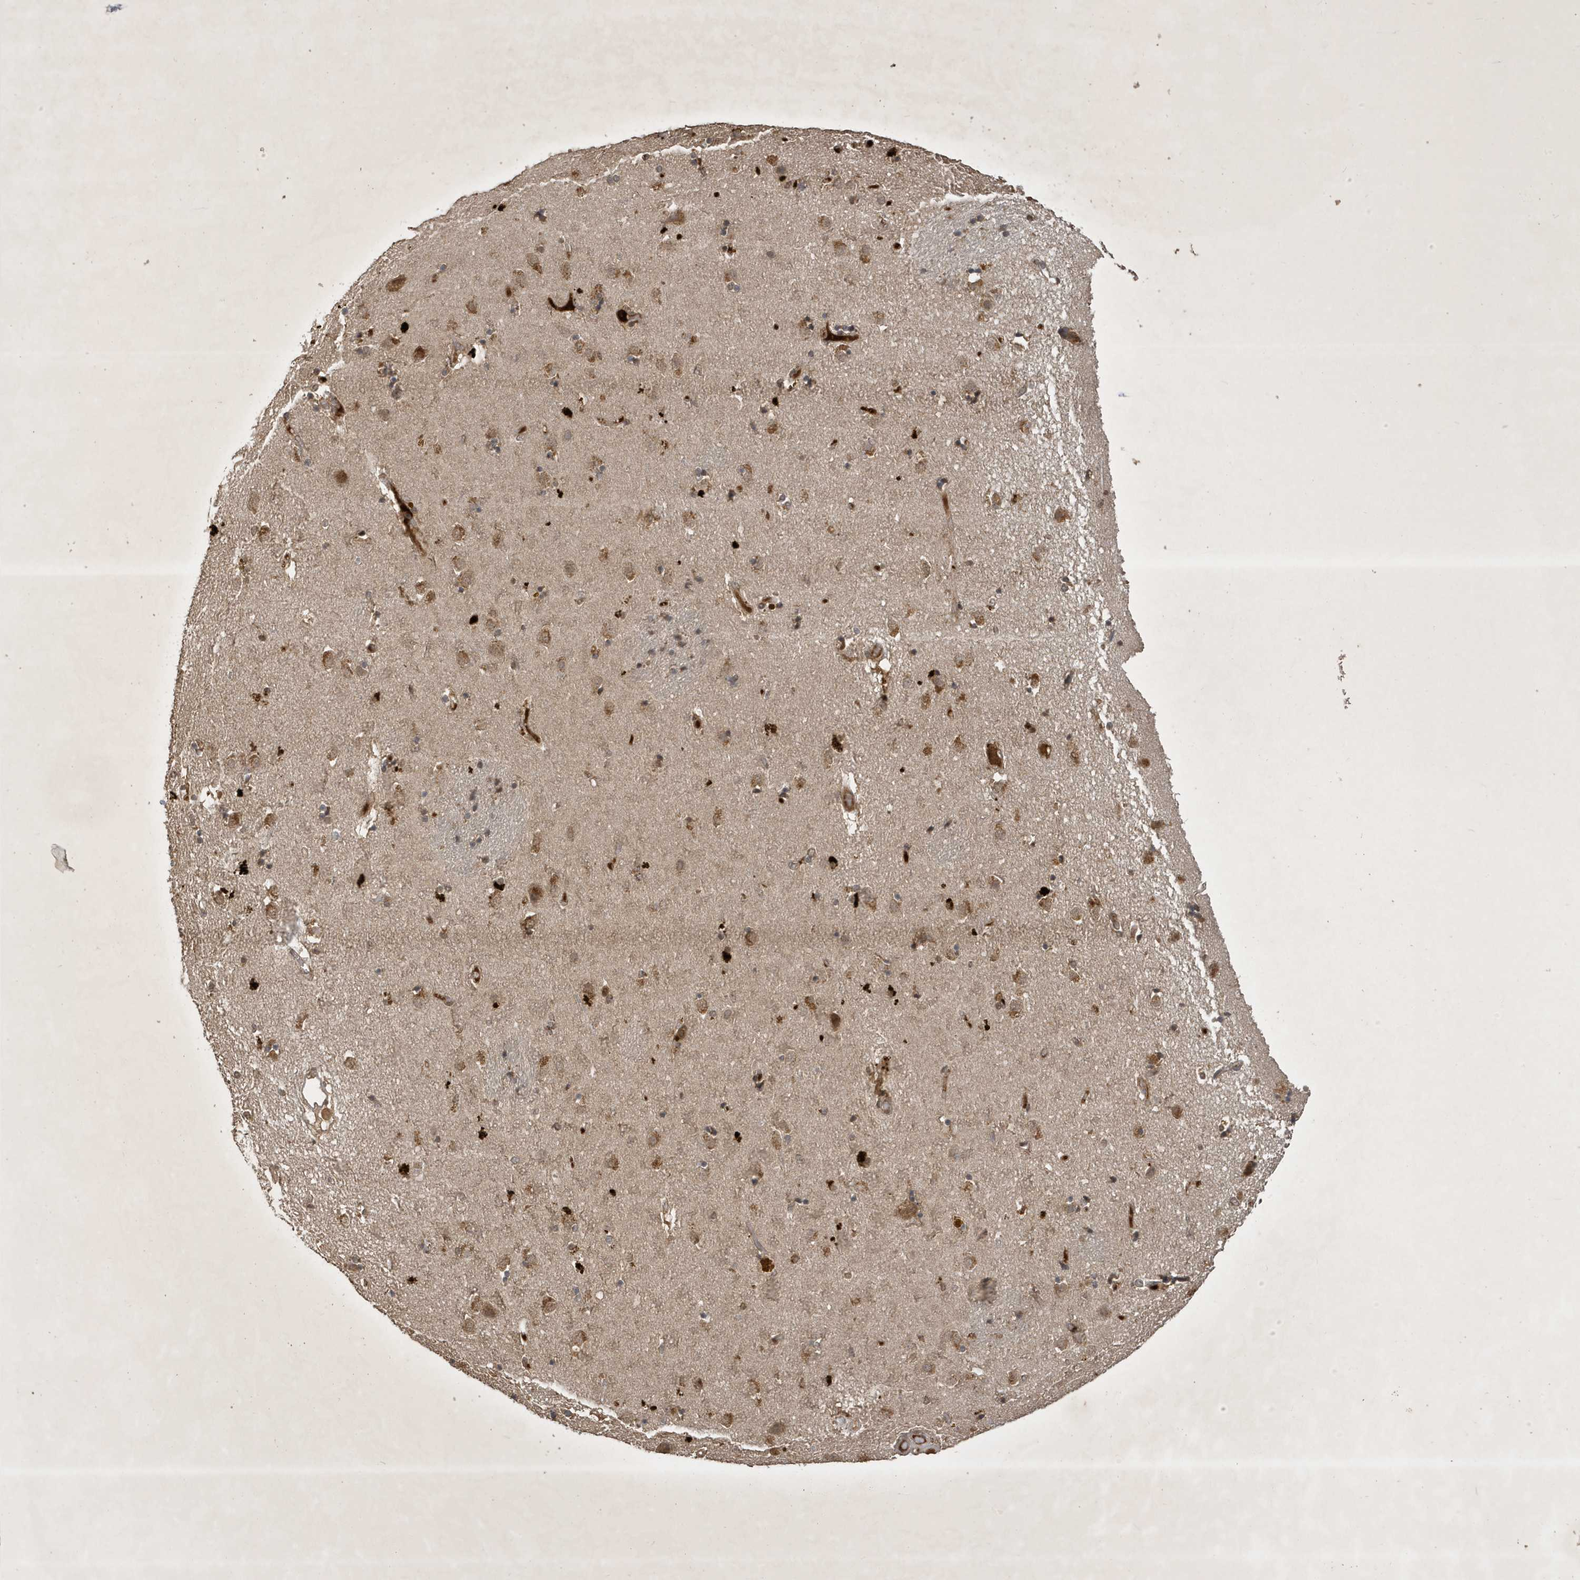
{"staining": {"intensity": "moderate", "quantity": "<25%", "location": "cytoplasmic/membranous"}, "tissue": "caudate", "cell_type": "Glial cells", "image_type": "normal", "snomed": [{"axis": "morphology", "description": "Normal tissue, NOS"}, {"axis": "topography", "description": "Lateral ventricle wall"}], "caption": "DAB immunohistochemical staining of benign human caudate reveals moderate cytoplasmic/membranous protein expression in about <25% of glial cells.", "gene": "STX10", "patient": {"sex": "male", "age": 70}}